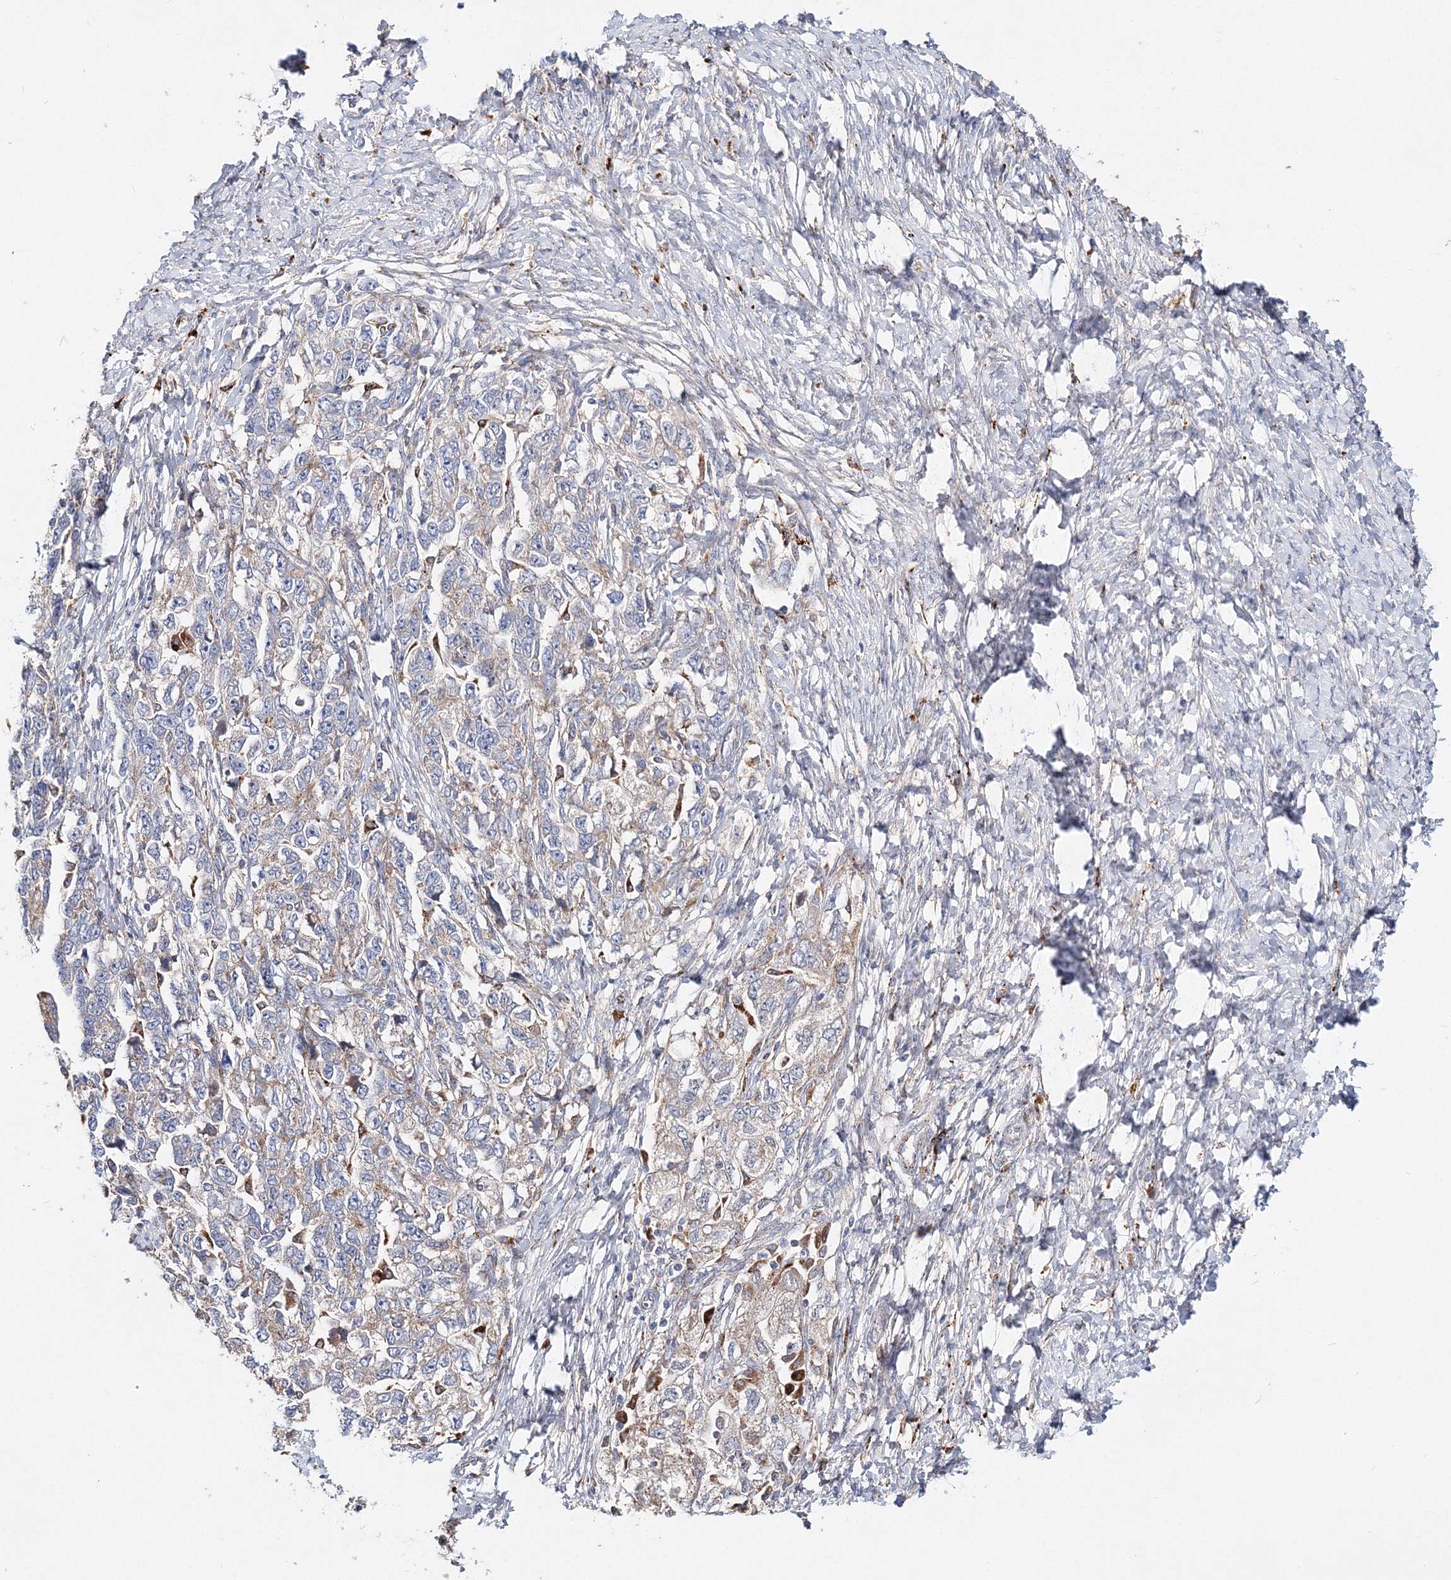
{"staining": {"intensity": "weak", "quantity": "25%-75%", "location": "cytoplasmic/membranous"}, "tissue": "ovarian cancer", "cell_type": "Tumor cells", "image_type": "cancer", "snomed": [{"axis": "morphology", "description": "Carcinoma, NOS"}, {"axis": "morphology", "description": "Cystadenocarcinoma, serous, NOS"}, {"axis": "topography", "description": "Ovary"}], "caption": "Protein expression by IHC shows weak cytoplasmic/membranous expression in about 25%-75% of tumor cells in carcinoma (ovarian).", "gene": "C3orf38", "patient": {"sex": "female", "age": 69}}